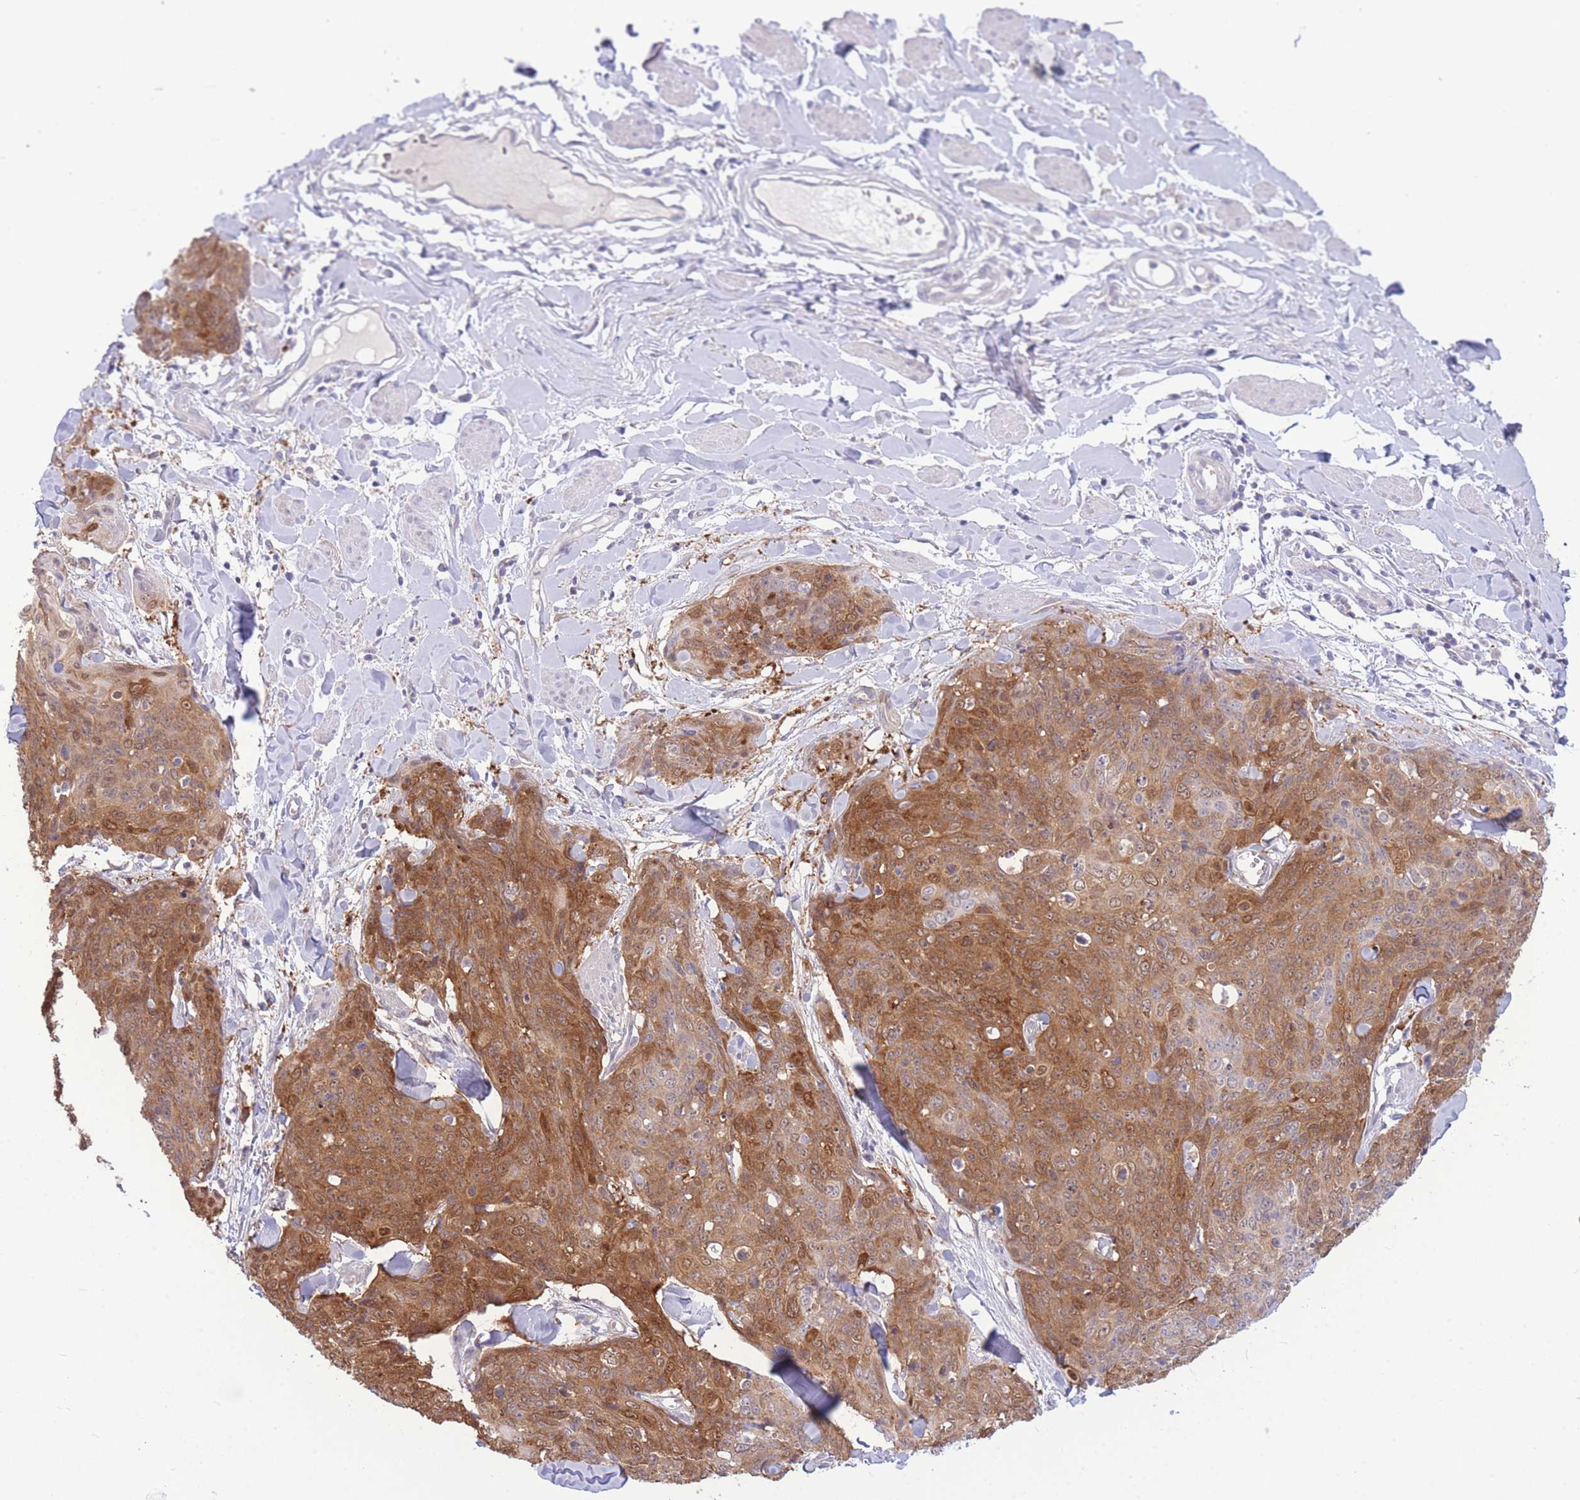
{"staining": {"intensity": "moderate", "quantity": ">75%", "location": "cytoplasmic/membranous"}, "tissue": "skin cancer", "cell_type": "Tumor cells", "image_type": "cancer", "snomed": [{"axis": "morphology", "description": "Squamous cell carcinoma, NOS"}, {"axis": "topography", "description": "Skin"}, {"axis": "topography", "description": "Vulva"}], "caption": "Immunohistochemistry (IHC) photomicrograph of skin squamous cell carcinoma stained for a protein (brown), which displays medium levels of moderate cytoplasmic/membranous positivity in approximately >75% of tumor cells.", "gene": "FBXO46", "patient": {"sex": "female", "age": 85}}